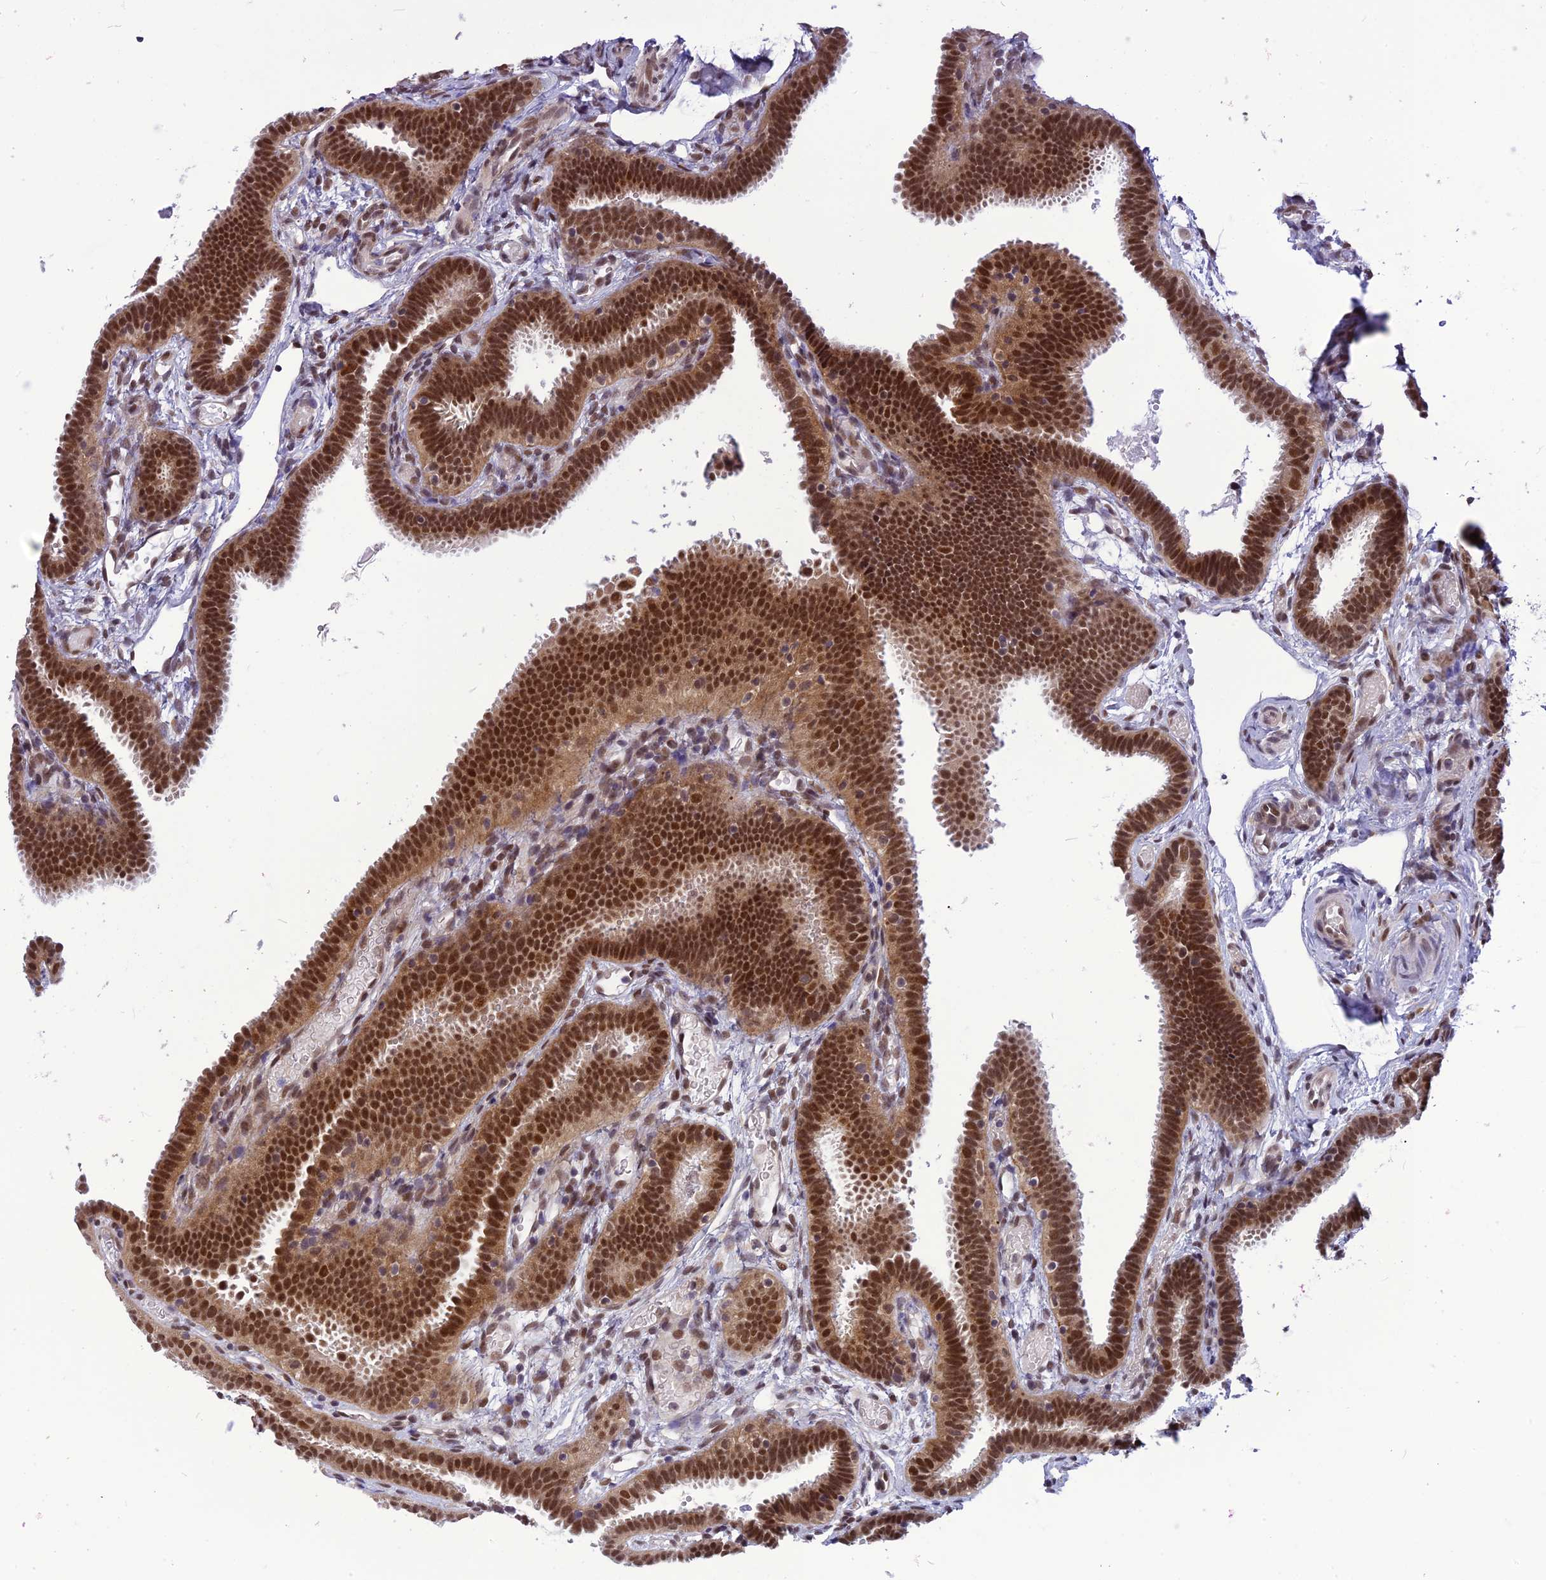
{"staining": {"intensity": "strong", "quantity": ">75%", "location": "nuclear"}, "tissue": "fallopian tube", "cell_type": "Glandular cells", "image_type": "normal", "snomed": [{"axis": "morphology", "description": "Normal tissue, NOS"}, {"axis": "topography", "description": "Fallopian tube"}], "caption": "IHC photomicrograph of benign human fallopian tube stained for a protein (brown), which displays high levels of strong nuclear staining in about >75% of glandular cells.", "gene": "RTRAF", "patient": {"sex": "female", "age": 37}}